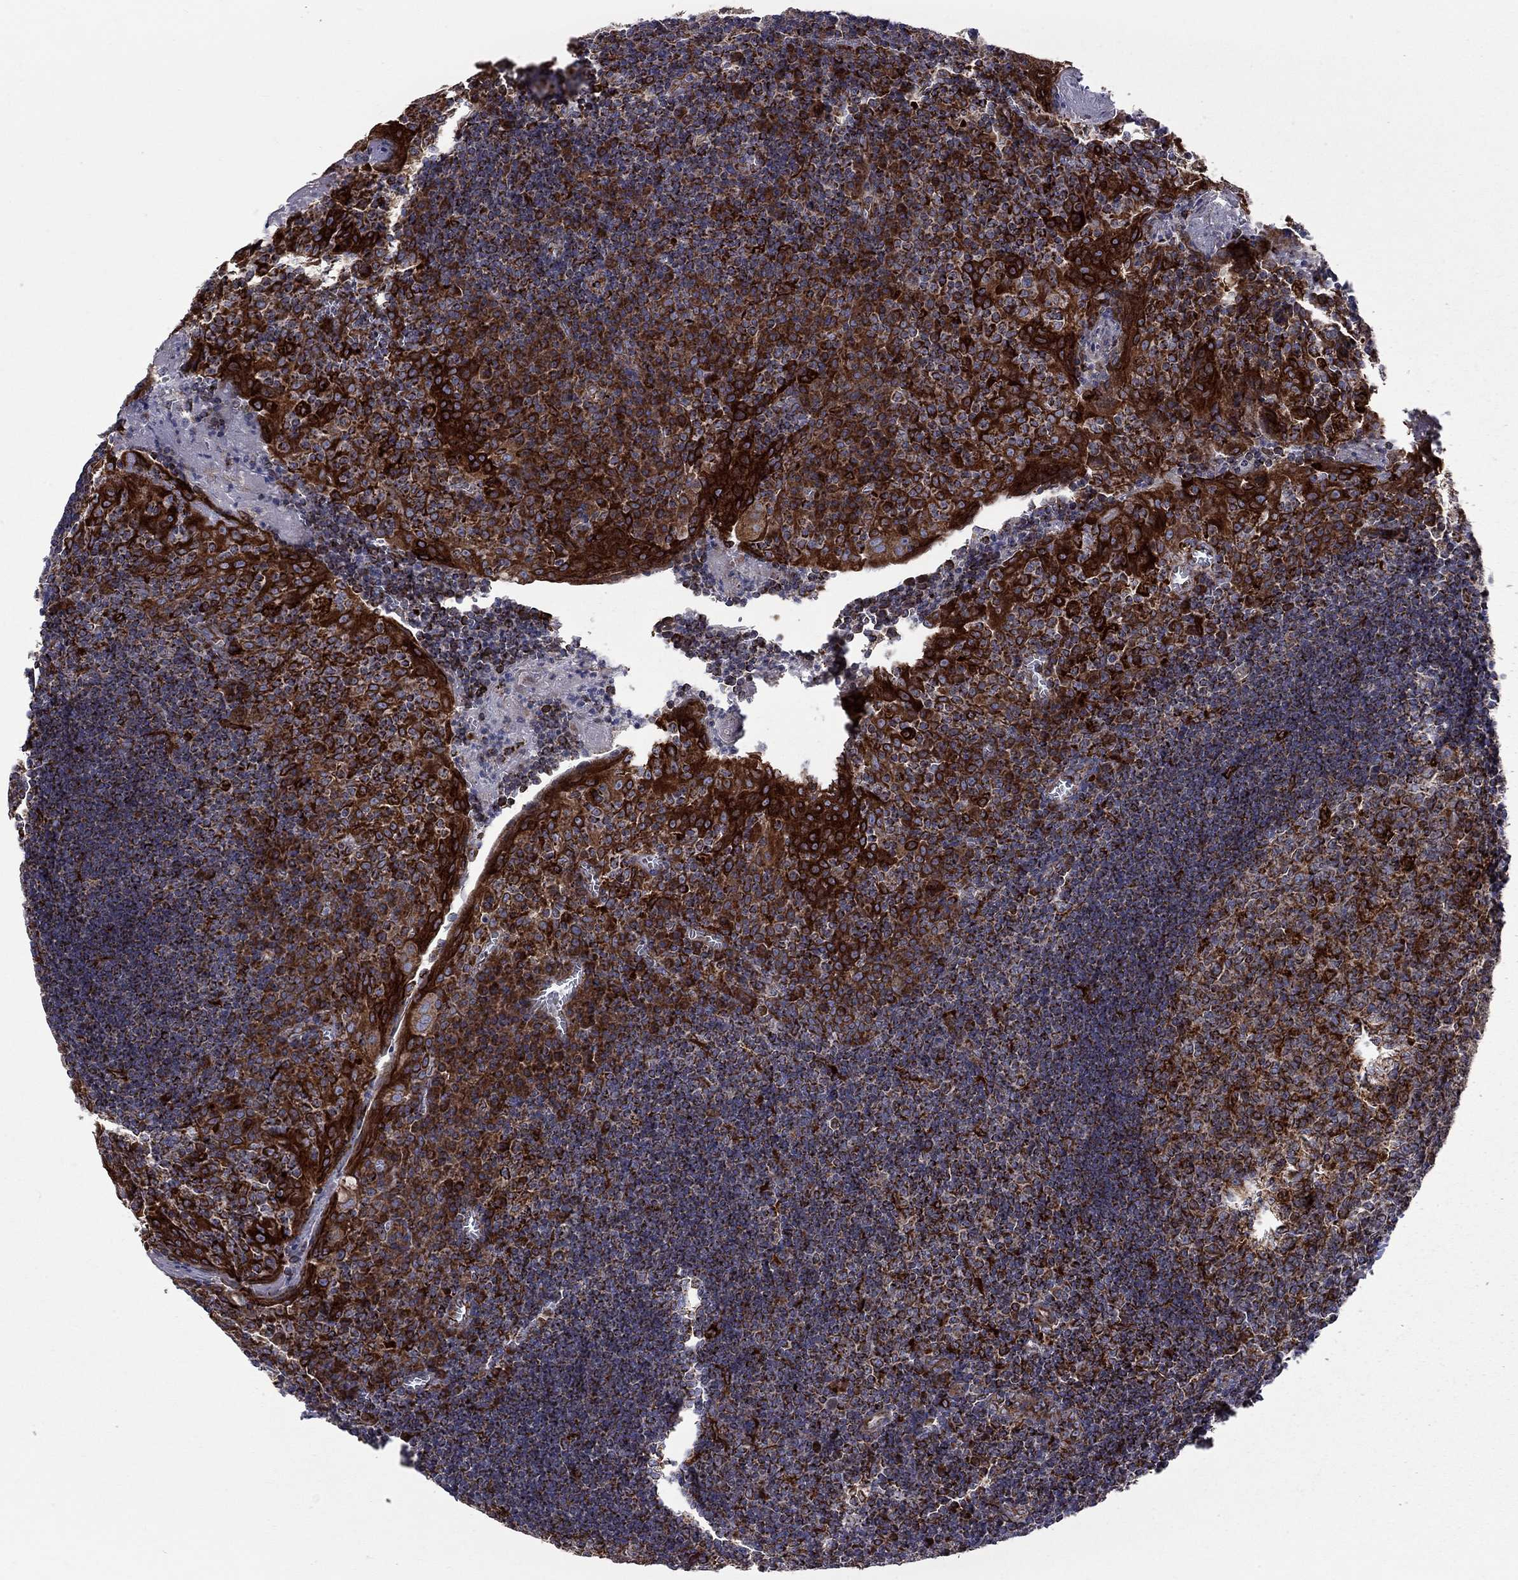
{"staining": {"intensity": "strong", "quantity": "25%-75%", "location": "cytoplasmic/membranous"}, "tissue": "tonsil", "cell_type": "Germinal center cells", "image_type": "normal", "snomed": [{"axis": "morphology", "description": "Normal tissue, NOS"}, {"axis": "topography", "description": "Tonsil"}], "caption": "Tonsil stained with IHC exhibits strong cytoplasmic/membranous staining in about 25%-75% of germinal center cells.", "gene": "CLPTM1", "patient": {"sex": "female", "age": 12}}